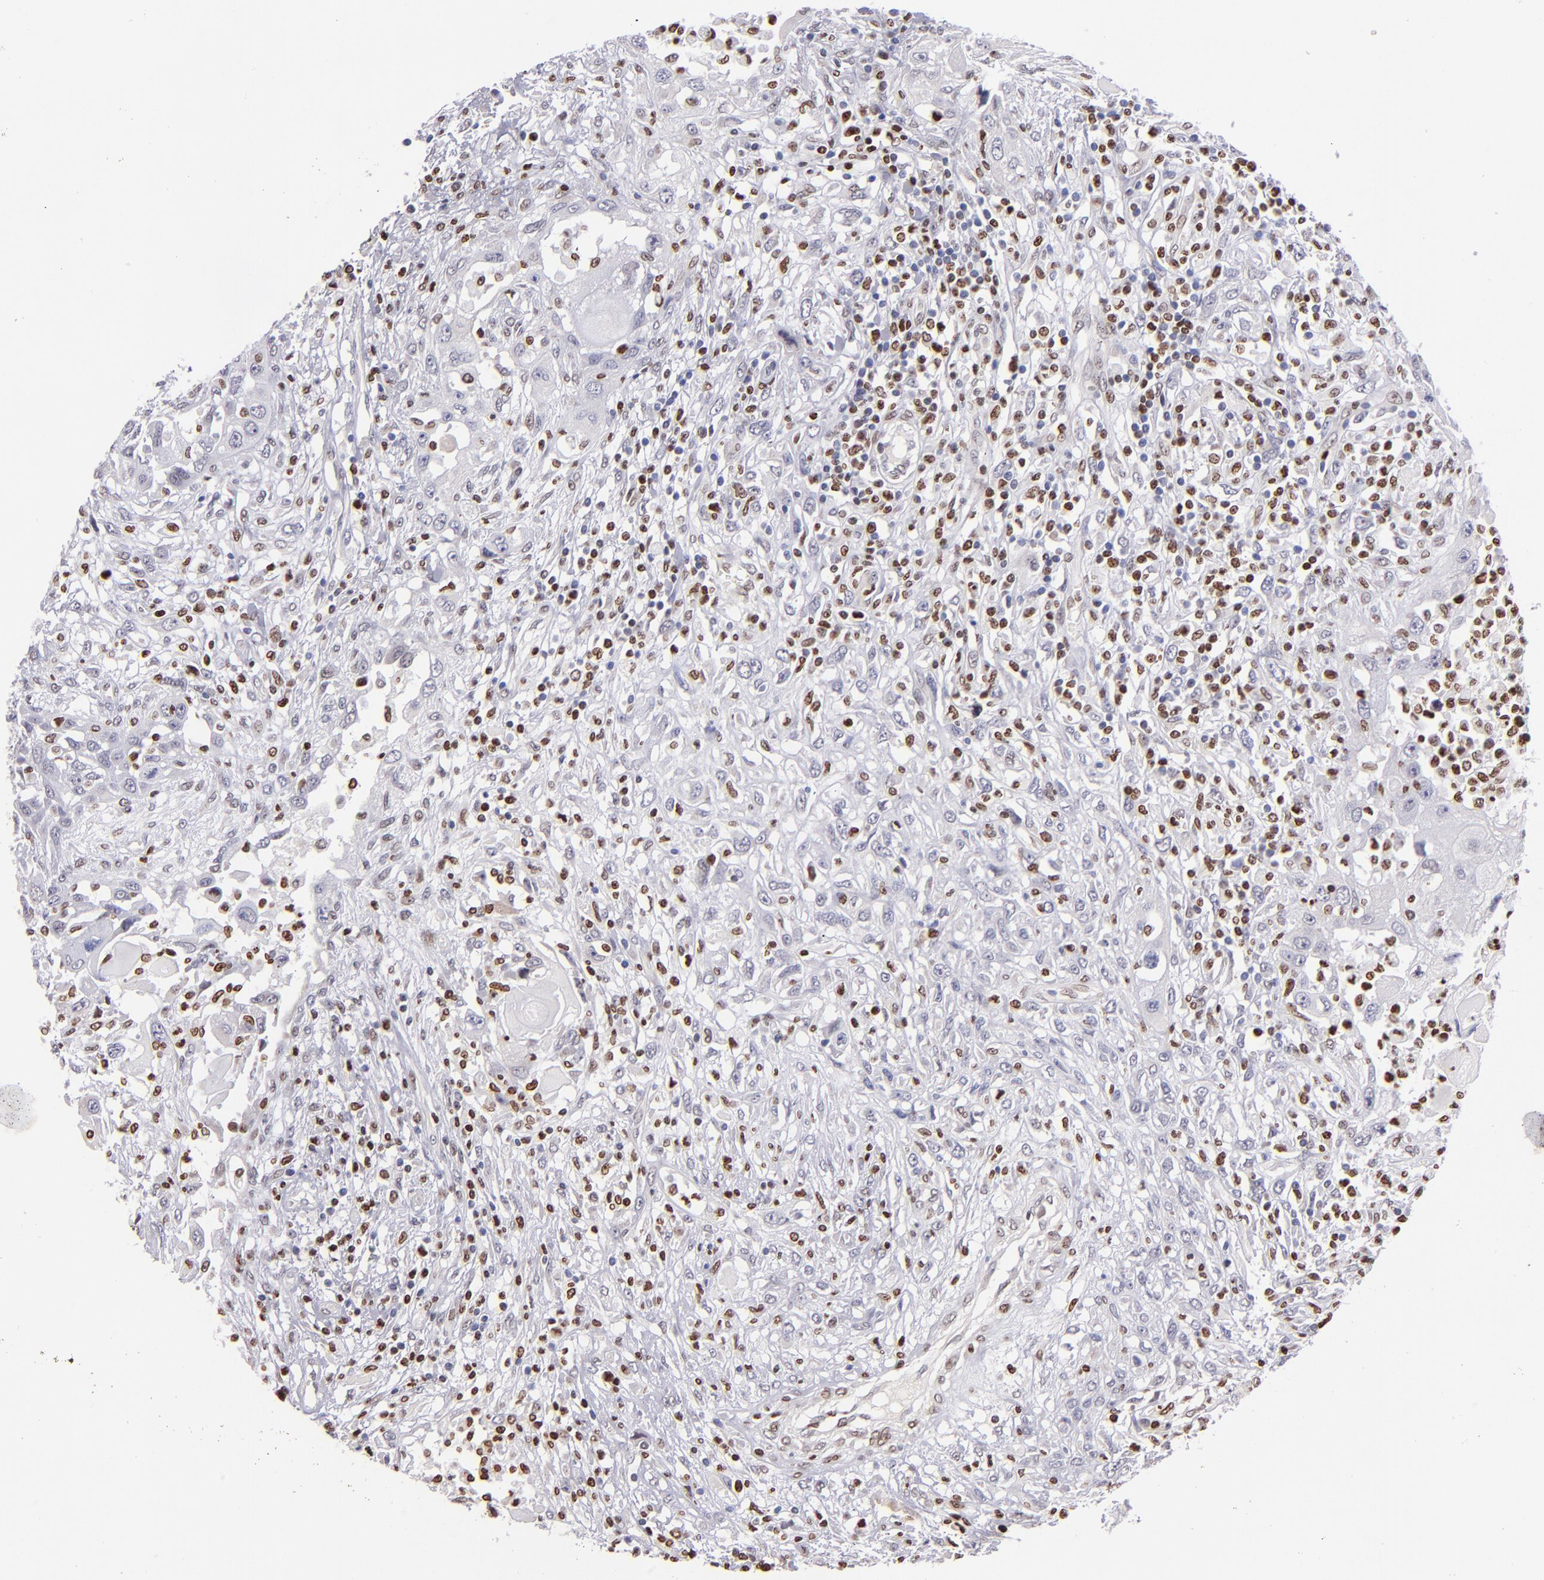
{"staining": {"intensity": "moderate", "quantity": "<25%", "location": "nuclear"}, "tissue": "head and neck cancer", "cell_type": "Tumor cells", "image_type": "cancer", "snomed": [{"axis": "morphology", "description": "Neoplasm, malignant, NOS"}, {"axis": "topography", "description": "Salivary gland"}, {"axis": "topography", "description": "Head-Neck"}], "caption": "A brown stain labels moderate nuclear staining of a protein in malignant neoplasm (head and neck) tumor cells.", "gene": "CDKL5", "patient": {"sex": "male", "age": 43}}